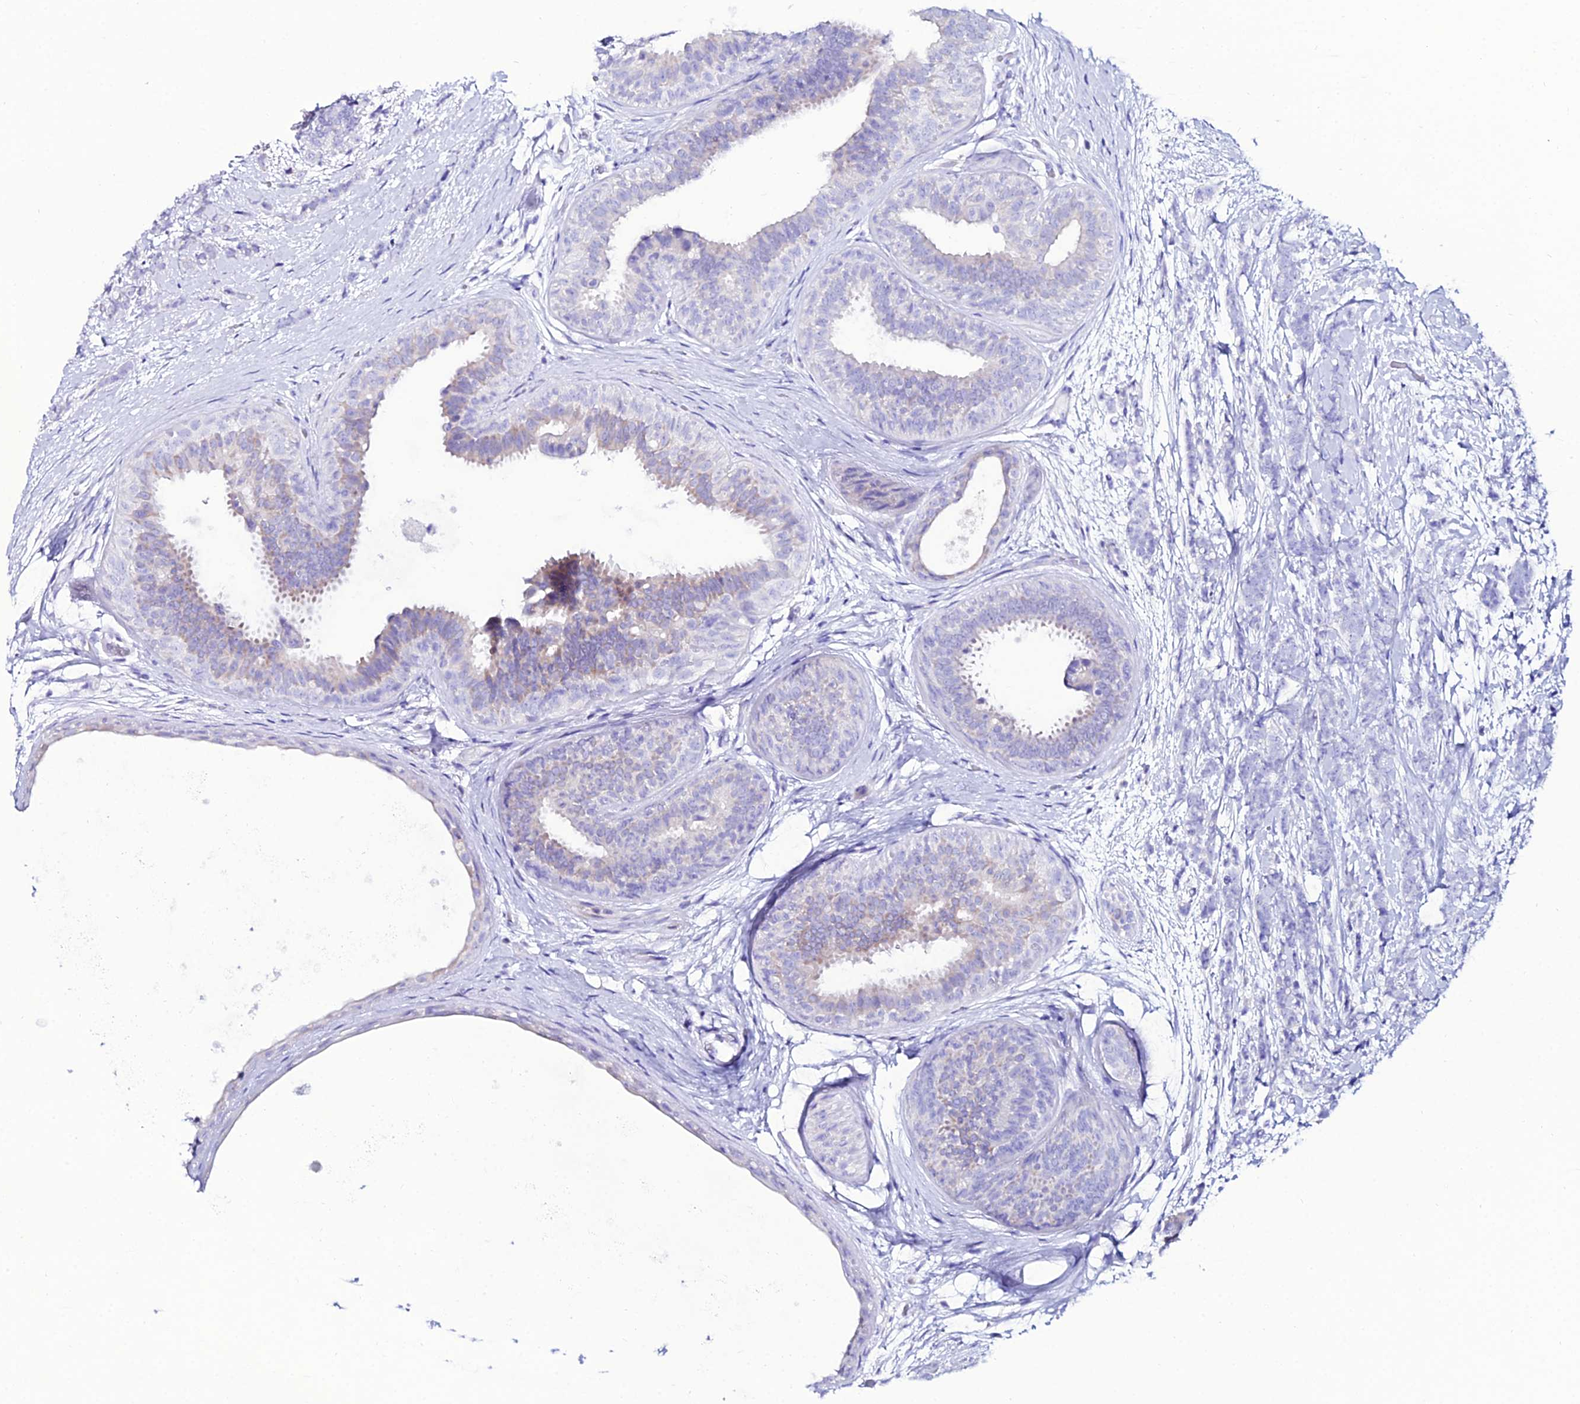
{"staining": {"intensity": "negative", "quantity": "none", "location": "none"}, "tissue": "breast cancer", "cell_type": "Tumor cells", "image_type": "cancer", "snomed": [{"axis": "morphology", "description": "Lobular carcinoma"}, {"axis": "topography", "description": "Breast"}], "caption": "High power microscopy photomicrograph of an IHC image of breast lobular carcinoma, revealing no significant staining in tumor cells.", "gene": "OR4D5", "patient": {"sex": "female", "age": 58}}